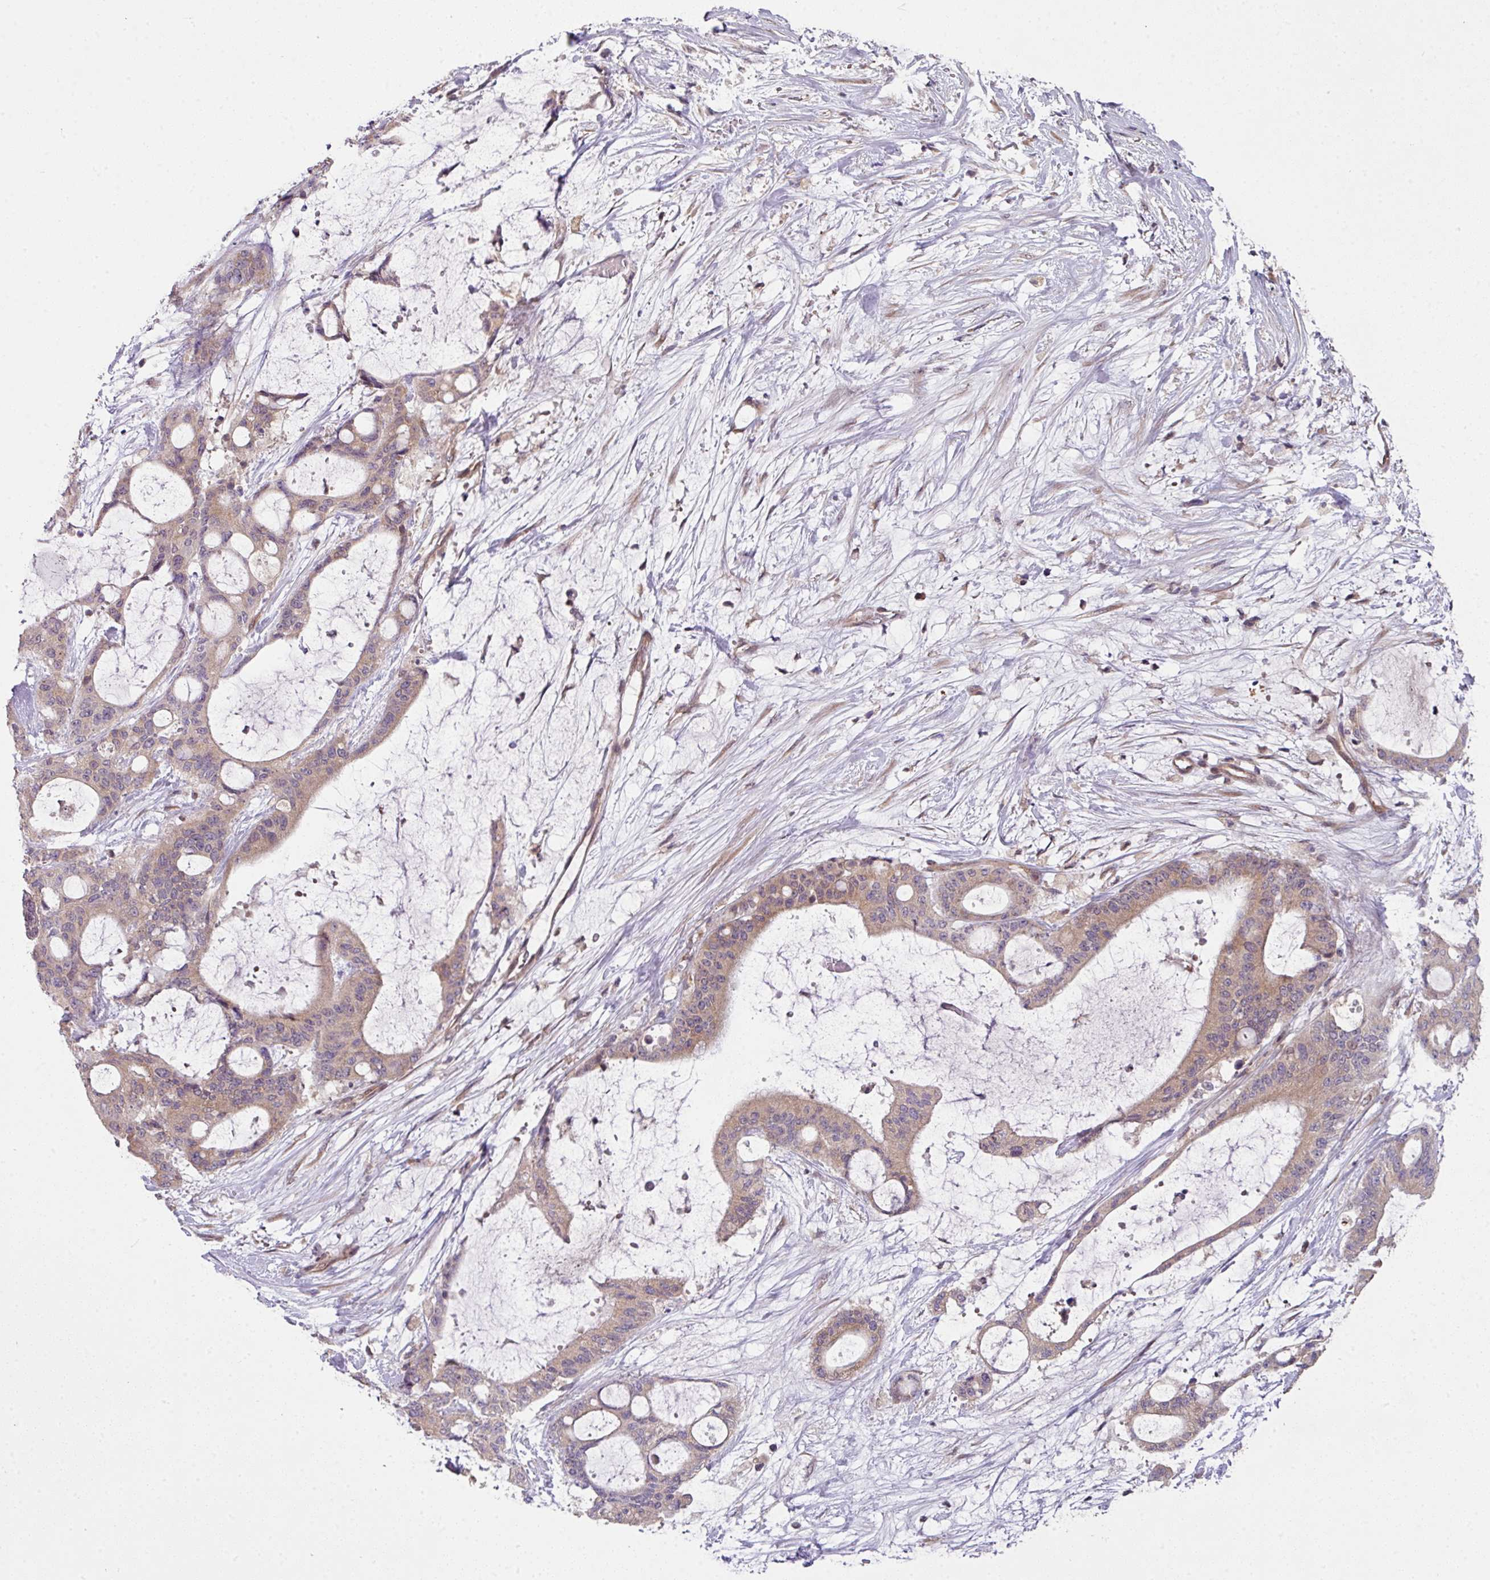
{"staining": {"intensity": "weak", "quantity": "25%-75%", "location": "cytoplasmic/membranous"}, "tissue": "liver cancer", "cell_type": "Tumor cells", "image_type": "cancer", "snomed": [{"axis": "morphology", "description": "Normal tissue, NOS"}, {"axis": "morphology", "description": "Cholangiocarcinoma"}, {"axis": "topography", "description": "Liver"}, {"axis": "topography", "description": "Peripheral nerve tissue"}], "caption": "High-magnification brightfield microscopy of cholangiocarcinoma (liver) stained with DAB (brown) and counterstained with hematoxylin (blue). tumor cells exhibit weak cytoplasmic/membranous expression is present in about25%-75% of cells. (IHC, brightfield microscopy, high magnification).", "gene": "CAMLG", "patient": {"sex": "female", "age": 73}}